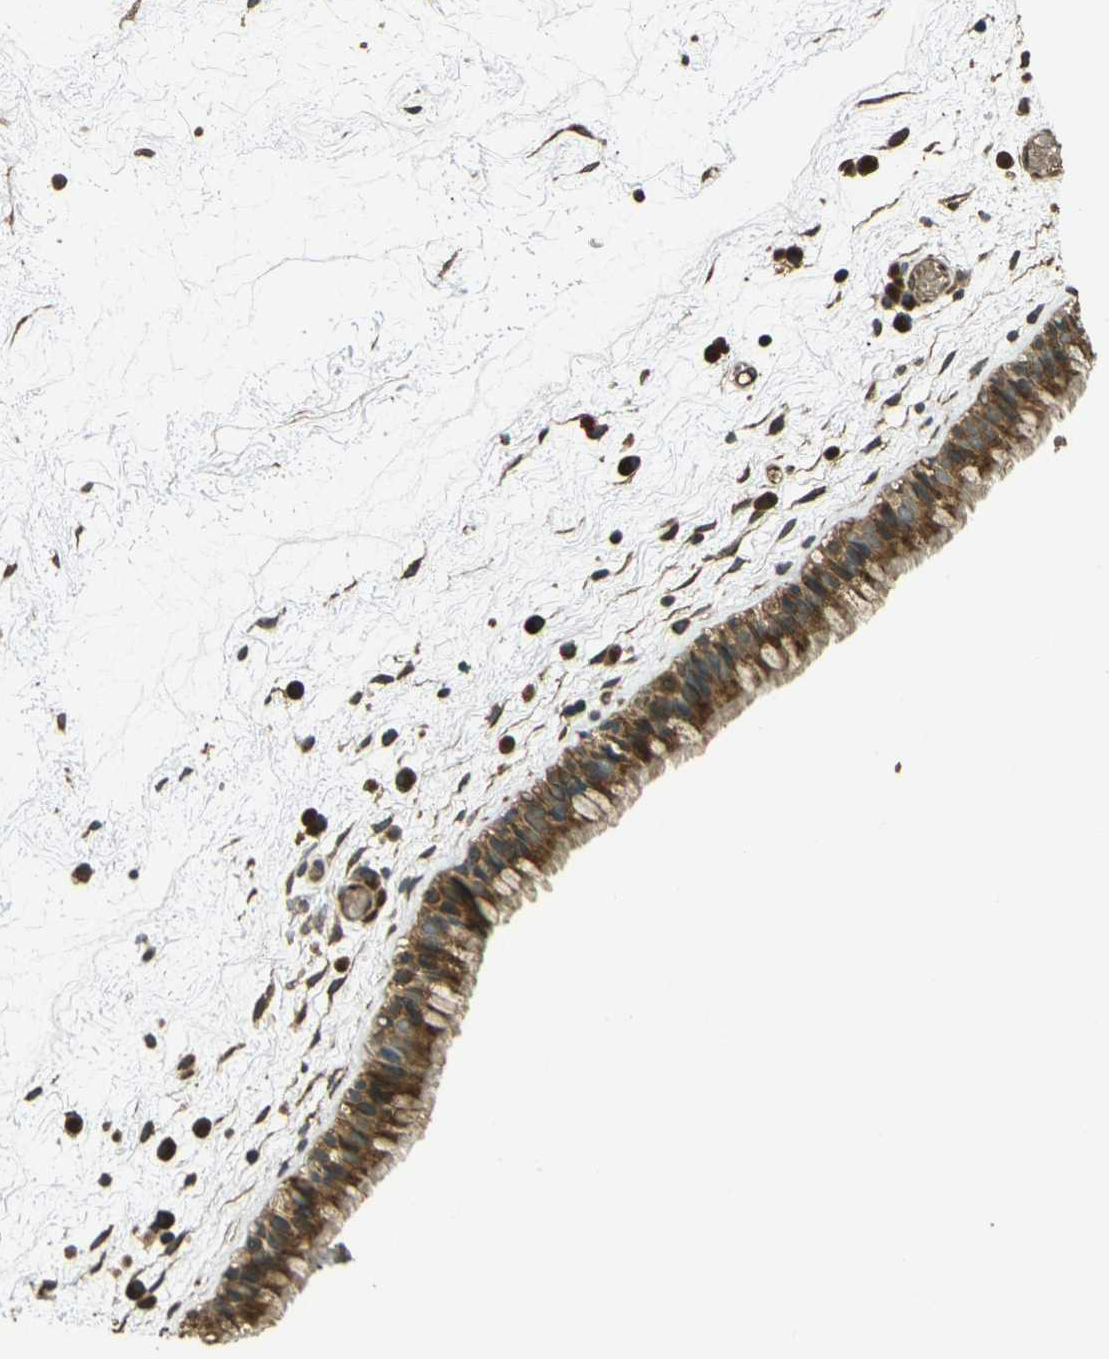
{"staining": {"intensity": "strong", "quantity": ">75%", "location": "cytoplasmic/membranous"}, "tissue": "nasopharynx", "cell_type": "Respiratory epithelial cells", "image_type": "normal", "snomed": [{"axis": "morphology", "description": "Normal tissue, NOS"}, {"axis": "morphology", "description": "Inflammation, NOS"}, {"axis": "topography", "description": "Nasopharynx"}], "caption": "Approximately >75% of respiratory epithelial cells in benign nasopharynx reveal strong cytoplasmic/membranous protein positivity as visualized by brown immunohistochemical staining.", "gene": "TOR1A", "patient": {"sex": "male", "age": 48}}